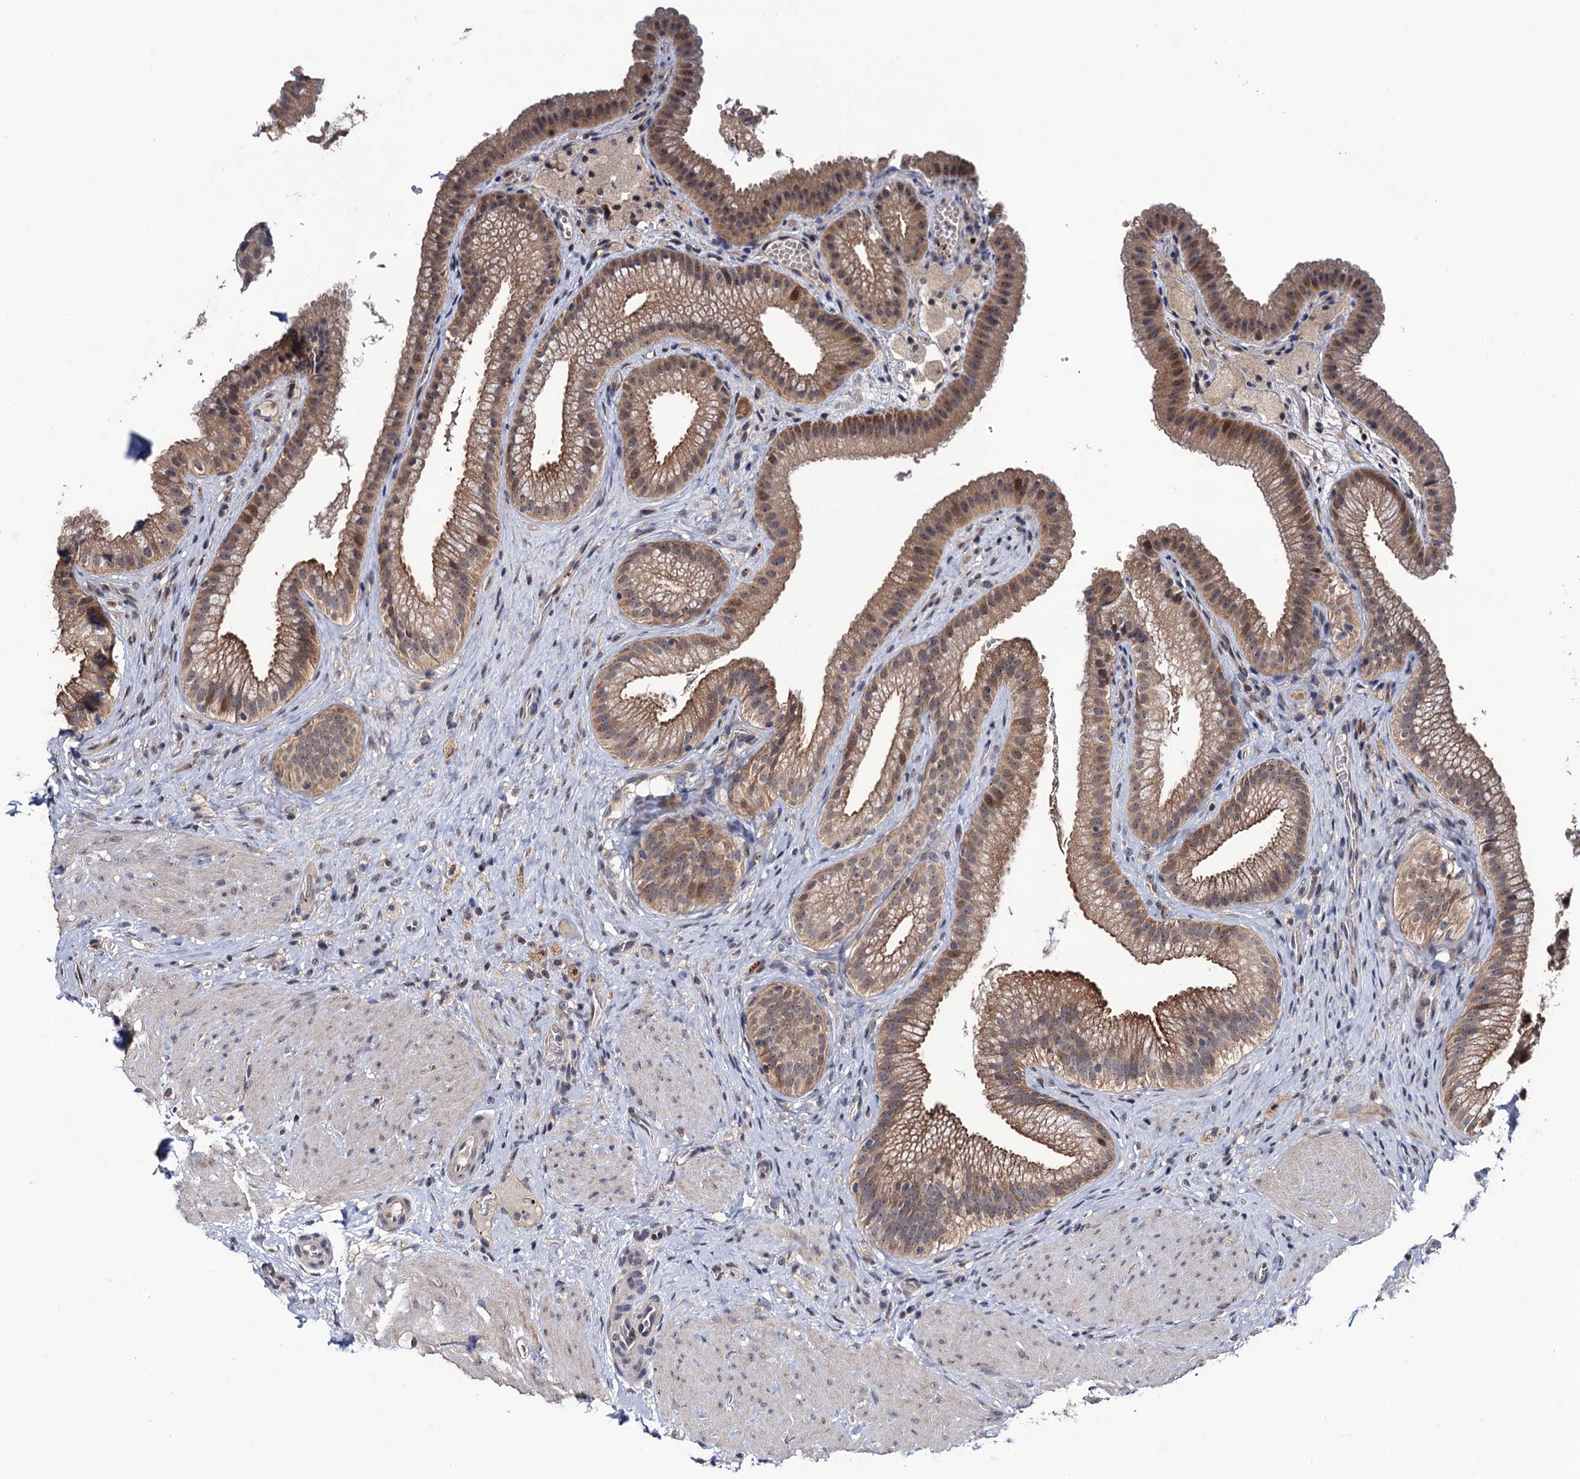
{"staining": {"intensity": "moderate", "quantity": ">75%", "location": "cytoplasmic/membranous,nuclear"}, "tissue": "gallbladder", "cell_type": "Glandular cells", "image_type": "normal", "snomed": [{"axis": "morphology", "description": "Normal tissue, NOS"}, {"axis": "morphology", "description": "Inflammation, NOS"}, {"axis": "topography", "description": "Gallbladder"}], "caption": "Immunohistochemical staining of benign human gallbladder displays >75% levels of moderate cytoplasmic/membranous,nuclear protein positivity in approximately >75% of glandular cells.", "gene": "LRRC63", "patient": {"sex": "male", "age": 51}}